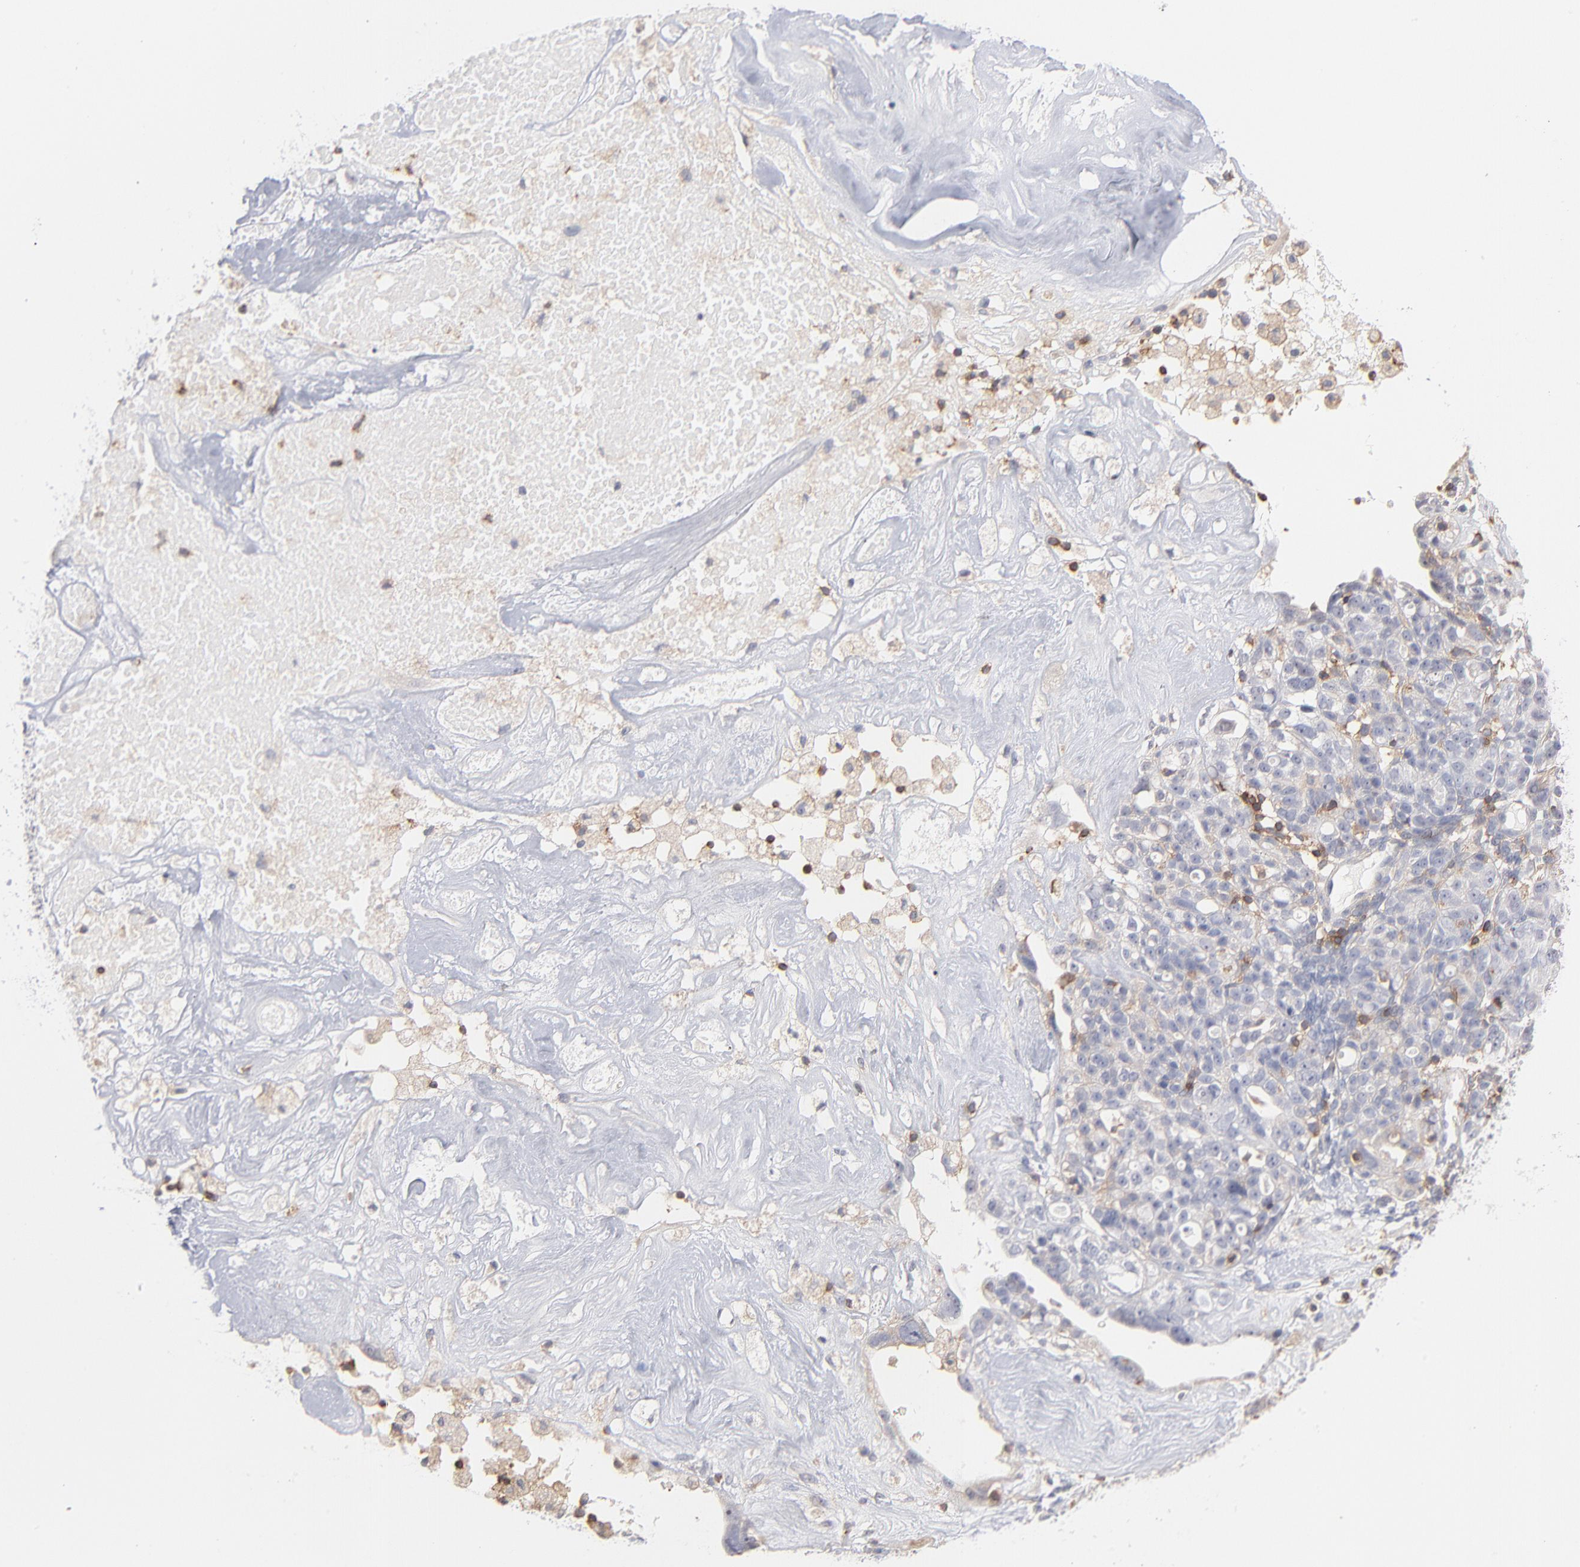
{"staining": {"intensity": "negative", "quantity": "none", "location": "none"}, "tissue": "ovarian cancer", "cell_type": "Tumor cells", "image_type": "cancer", "snomed": [{"axis": "morphology", "description": "Cystadenocarcinoma, serous, NOS"}, {"axis": "topography", "description": "Ovary"}], "caption": "This micrograph is of serous cystadenocarcinoma (ovarian) stained with immunohistochemistry to label a protein in brown with the nuclei are counter-stained blue. There is no staining in tumor cells. The staining was performed using DAB to visualize the protein expression in brown, while the nuclei were stained in blue with hematoxylin (Magnification: 20x).", "gene": "WIPF1", "patient": {"sex": "female", "age": 66}}